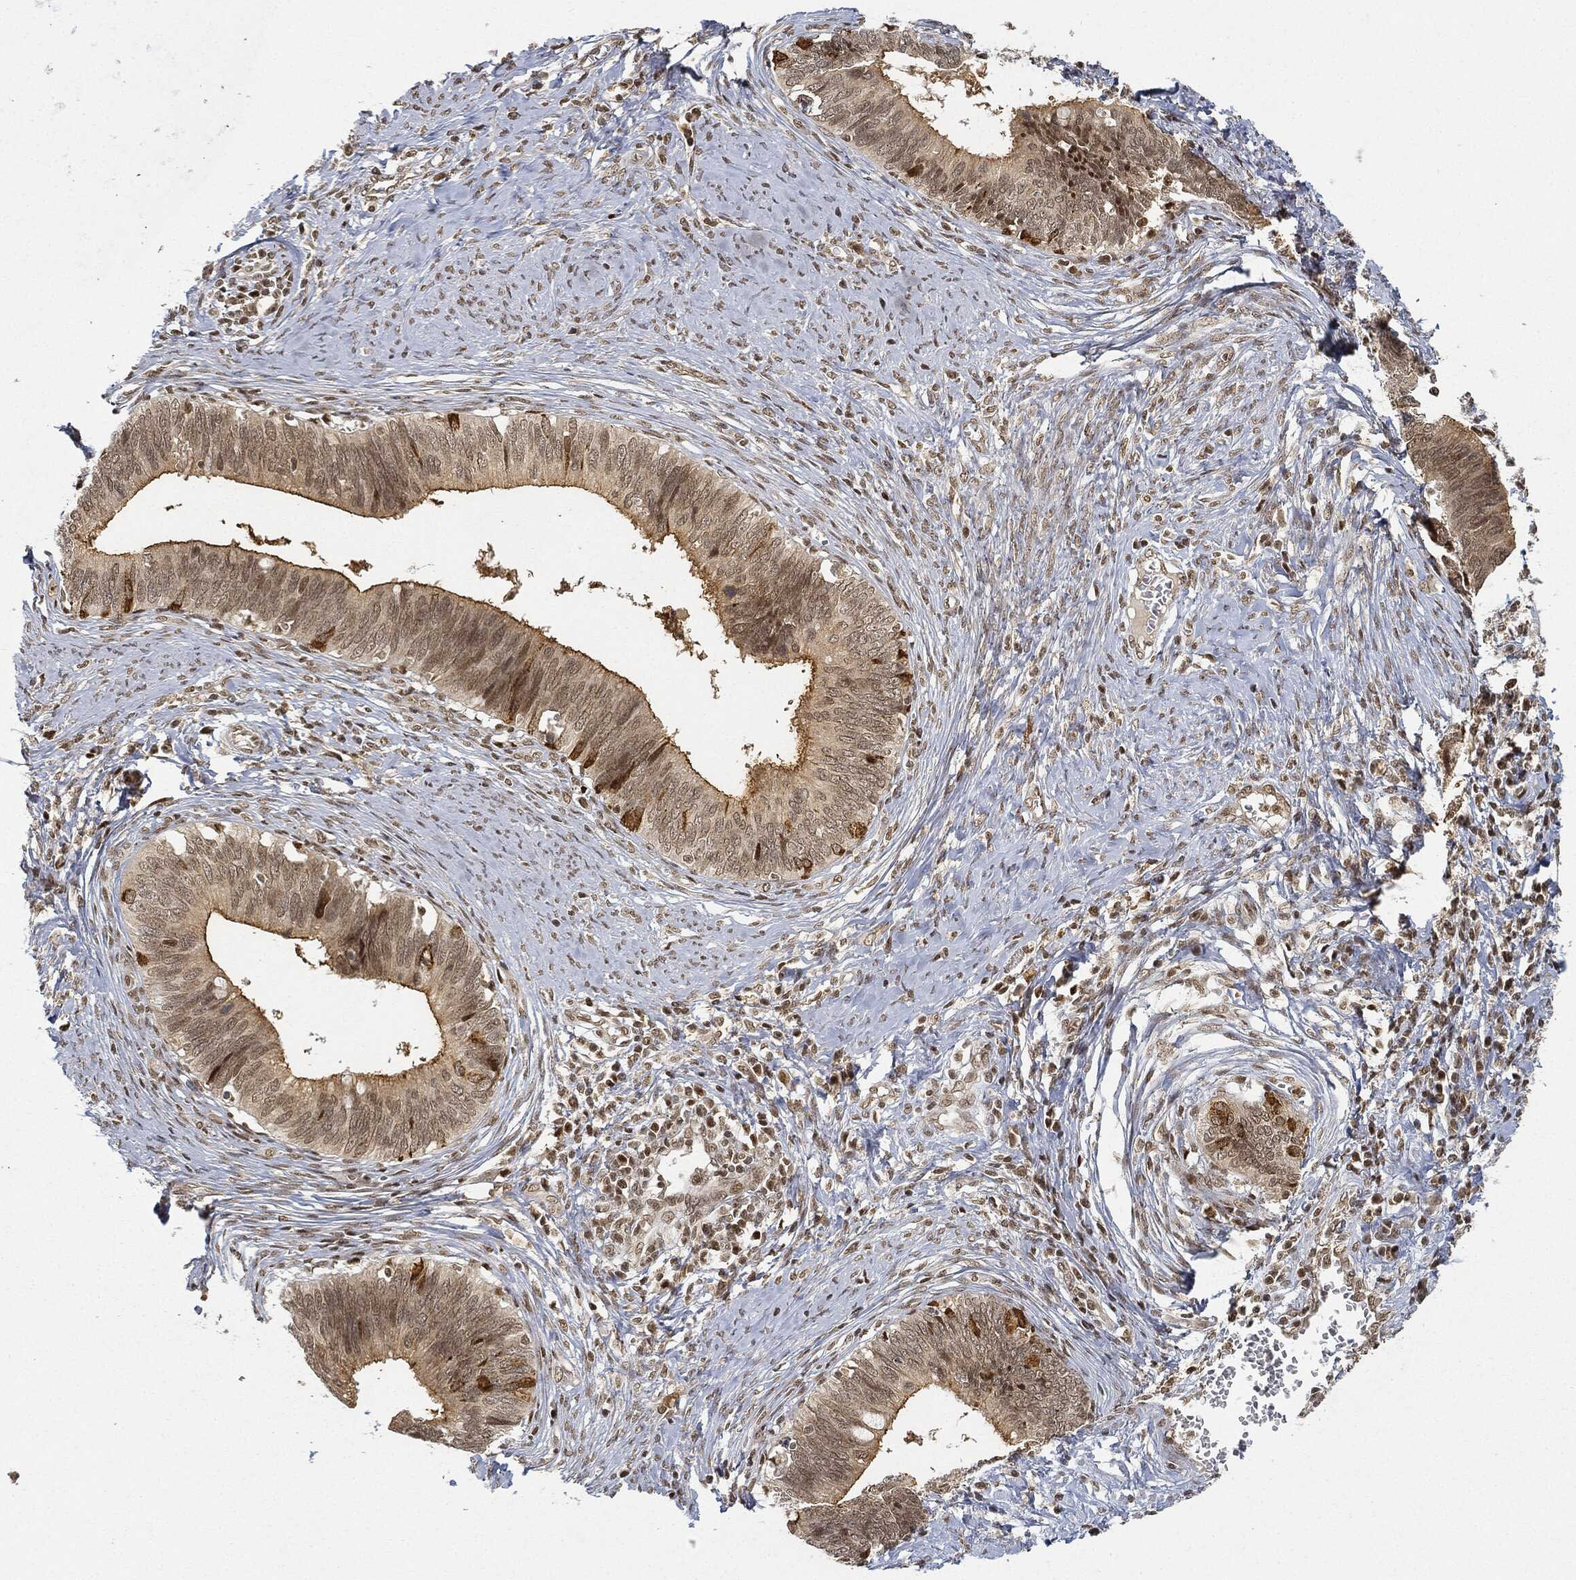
{"staining": {"intensity": "strong", "quantity": "<25%", "location": "nuclear"}, "tissue": "cervical cancer", "cell_type": "Tumor cells", "image_type": "cancer", "snomed": [{"axis": "morphology", "description": "Adenocarcinoma, NOS"}, {"axis": "topography", "description": "Cervix"}], "caption": "IHC staining of adenocarcinoma (cervical), which demonstrates medium levels of strong nuclear staining in about <25% of tumor cells indicating strong nuclear protein expression. The staining was performed using DAB (3,3'-diaminobenzidine) (brown) for protein detection and nuclei were counterstained in hematoxylin (blue).", "gene": "CIB1", "patient": {"sex": "female", "age": 42}}